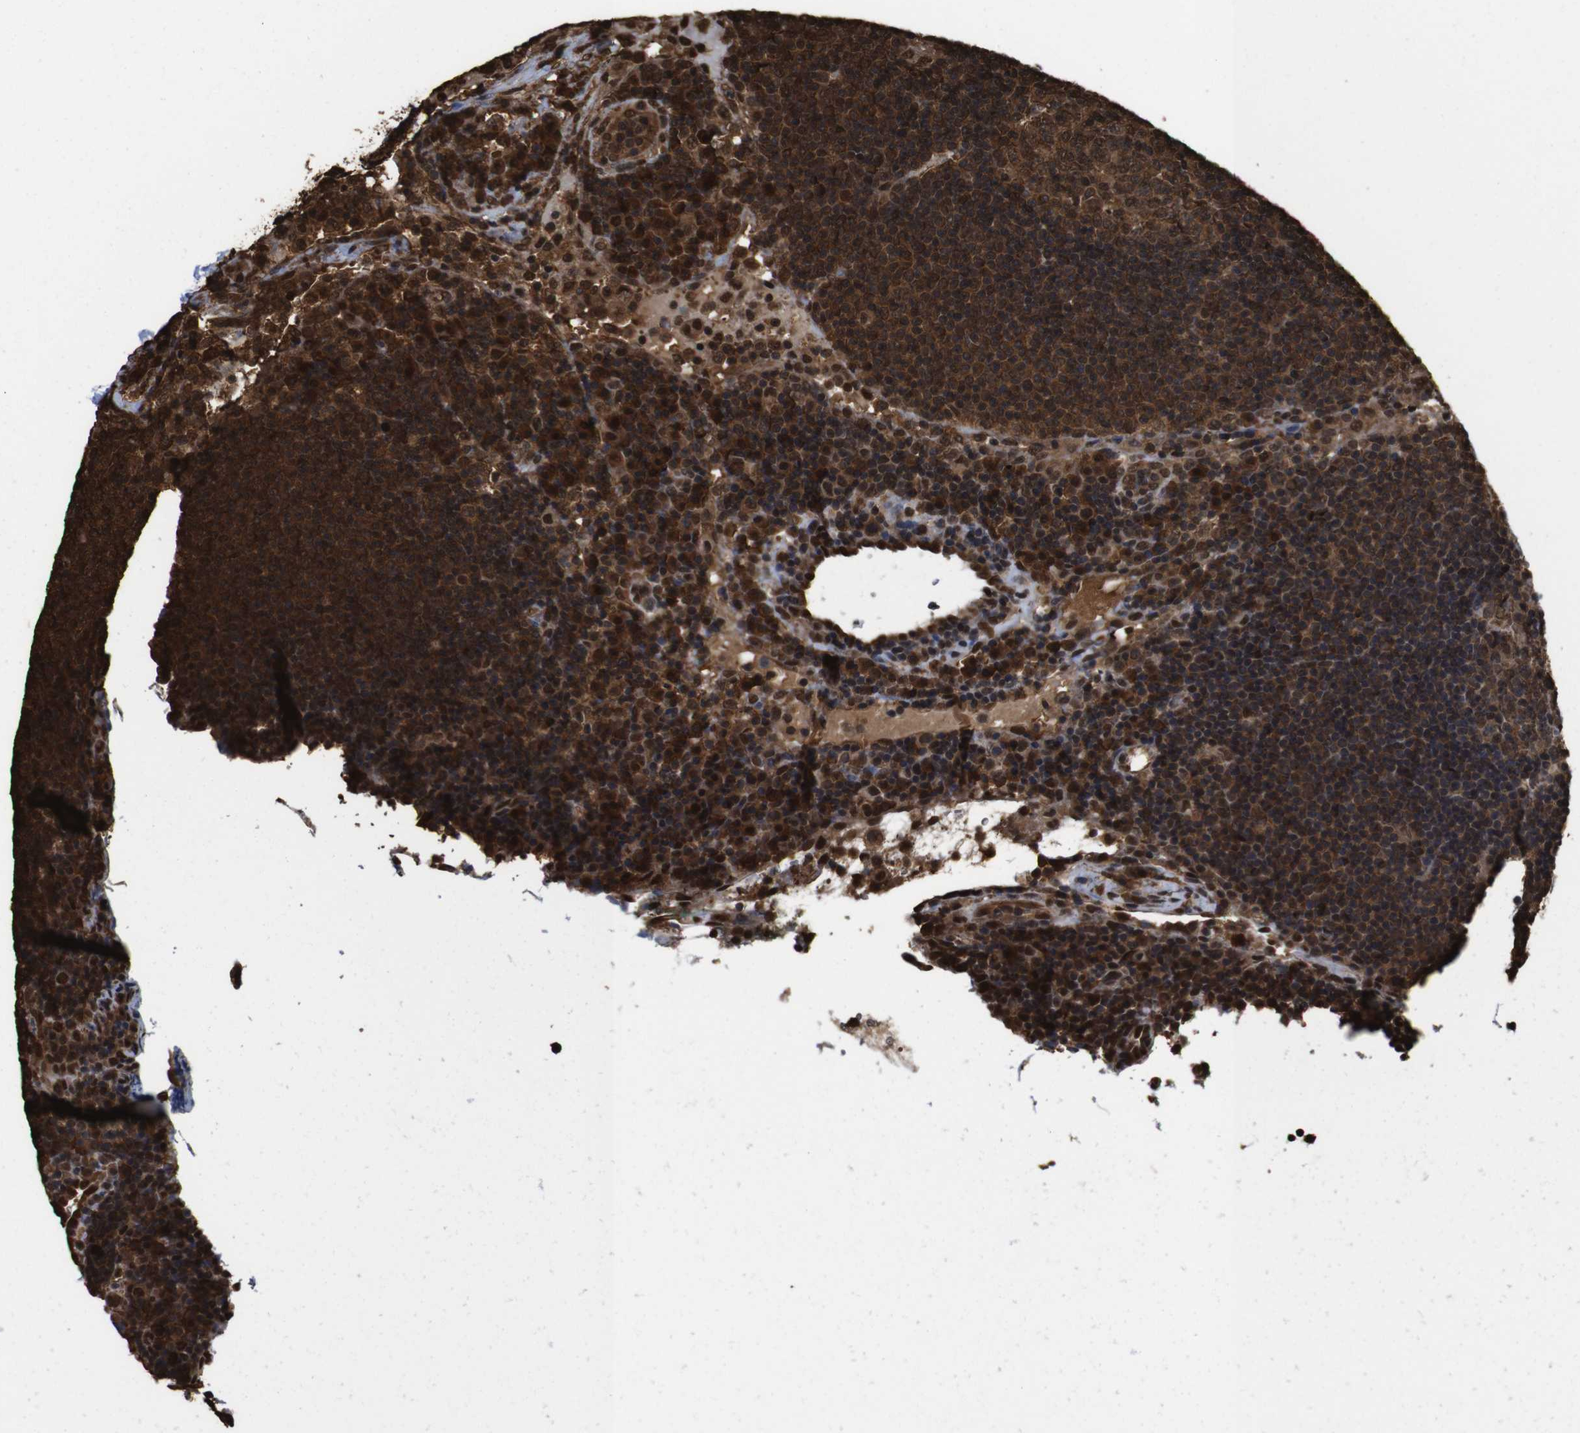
{"staining": {"intensity": "strong", "quantity": ">75%", "location": "cytoplasmic/membranous,nuclear"}, "tissue": "lymph node", "cell_type": "Germinal center cells", "image_type": "normal", "snomed": [{"axis": "morphology", "description": "Normal tissue, NOS"}, {"axis": "topography", "description": "Lymph node"}], "caption": "Immunohistochemistry (IHC) of unremarkable lymph node shows high levels of strong cytoplasmic/membranous,nuclear expression in approximately >75% of germinal center cells.", "gene": "VCP", "patient": {"sex": "female", "age": 53}}